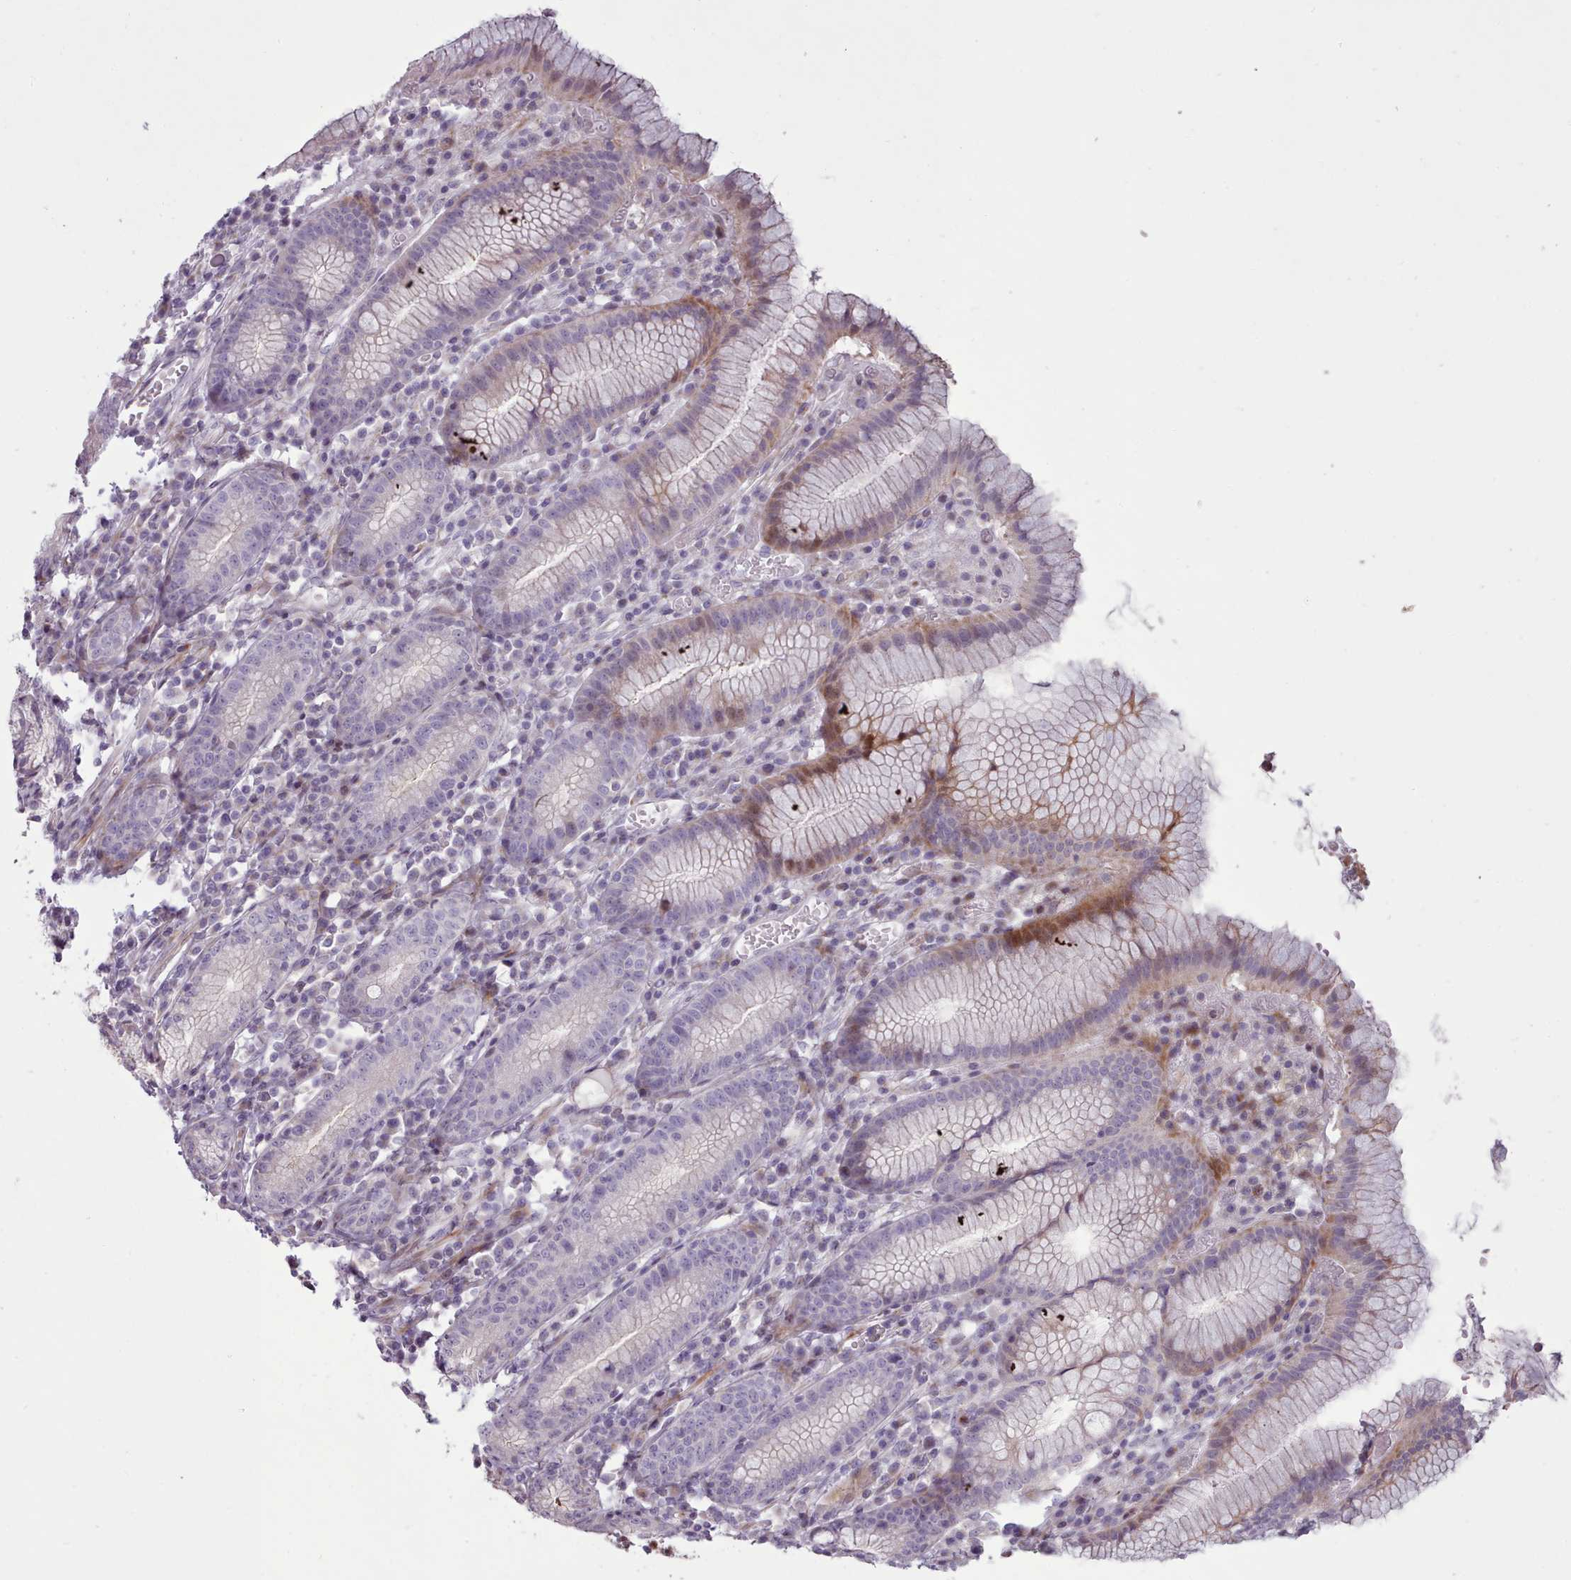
{"staining": {"intensity": "strong", "quantity": "25%-75%", "location": "cytoplasmic/membranous"}, "tissue": "stomach", "cell_type": "Glandular cells", "image_type": "normal", "snomed": [{"axis": "morphology", "description": "Normal tissue, NOS"}, {"axis": "topography", "description": "Stomach"}], "caption": "Stomach was stained to show a protein in brown. There is high levels of strong cytoplasmic/membranous staining in approximately 25%-75% of glandular cells. The staining is performed using DAB brown chromogen to label protein expression. The nuclei are counter-stained blue using hematoxylin.", "gene": "PPP3R1", "patient": {"sex": "male", "age": 55}}